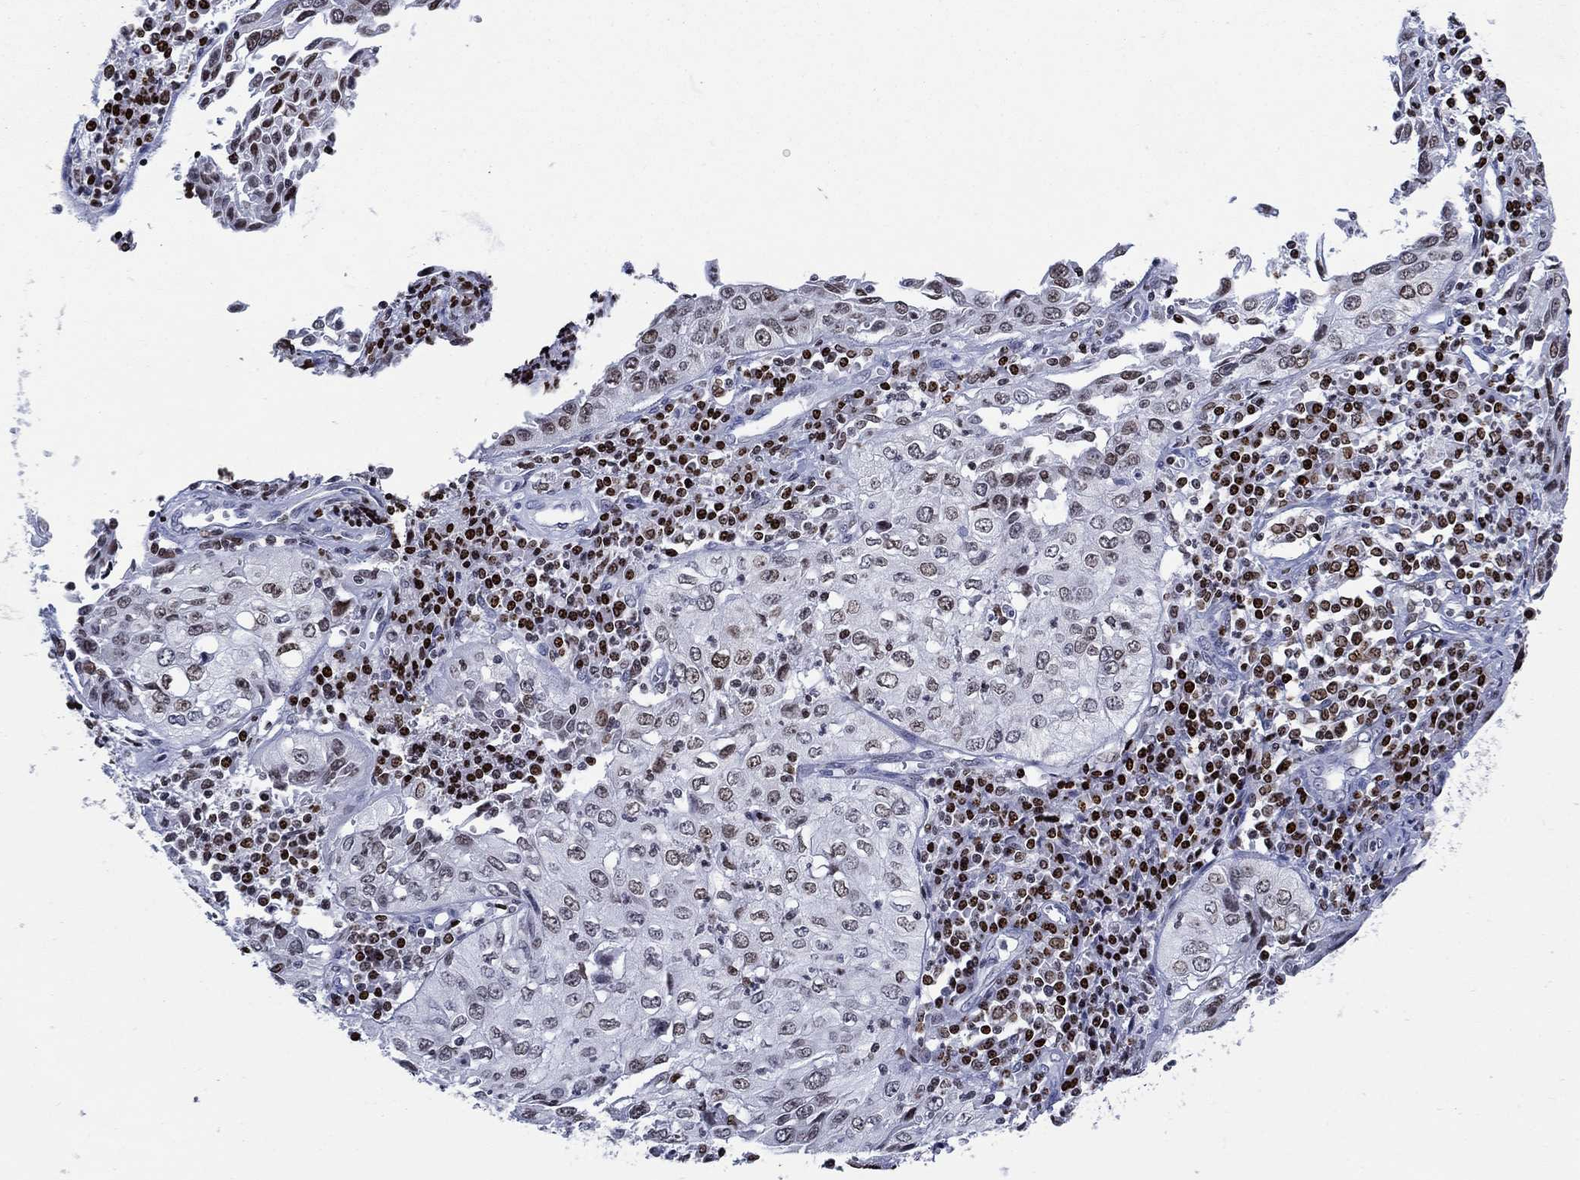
{"staining": {"intensity": "moderate", "quantity": "<25%", "location": "nuclear"}, "tissue": "cervical cancer", "cell_type": "Tumor cells", "image_type": "cancer", "snomed": [{"axis": "morphology", "description": "Squamous cell carcinoma, NOS"}, {"axis": "topography", "description": "Cervix"}], "caption": "Immunohistochemical staining of squamous cell carcinoma (cervical) demonstrates moderate nuclear protein positivity in about <25% of tumor cells.", "gene": "HMGA1", "patient": {"sex": "female", "age": 24}}